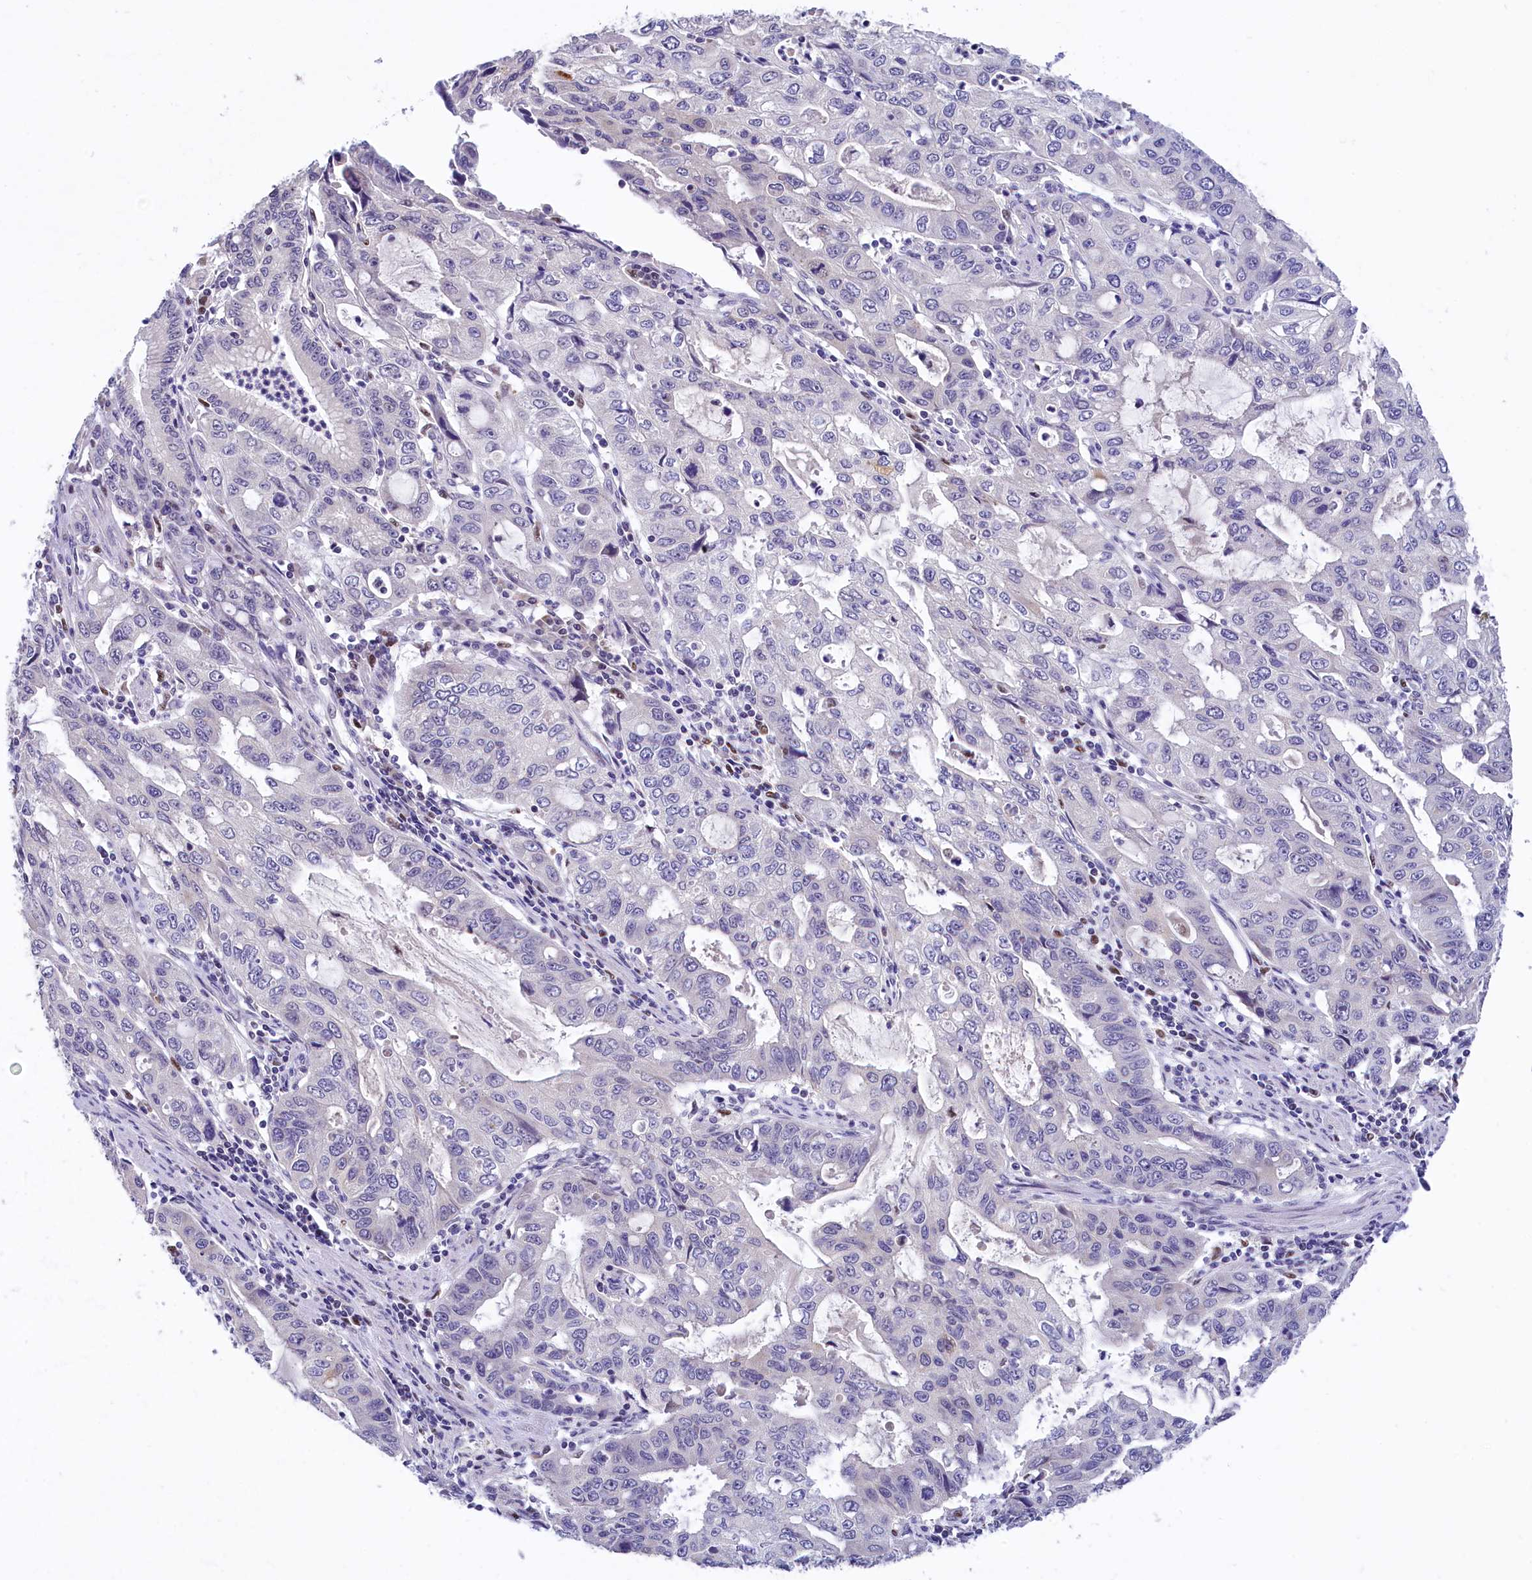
{"staining": {"intensity": "negative", "quantity": "none", "location": "none"}, "tissue": "stomach cancer", "cell_type": "Tumor cells", "image_type": "cancer", "snomed": [{"axis": "morphology", "description": "Adenocarcinoma, NOS"}, {"axis": "topography", "description": "Stomach, upper"}], "caption": "This photomicrograph is of adenocarcinoma (stomach) stained with immunohistochemistry to label a protein in brown with the nuclei are counter-stained blue. There is no positivity in tumor cells.", "gene": "BTBD9", "patient": {"sex": "female", "age": 52}}